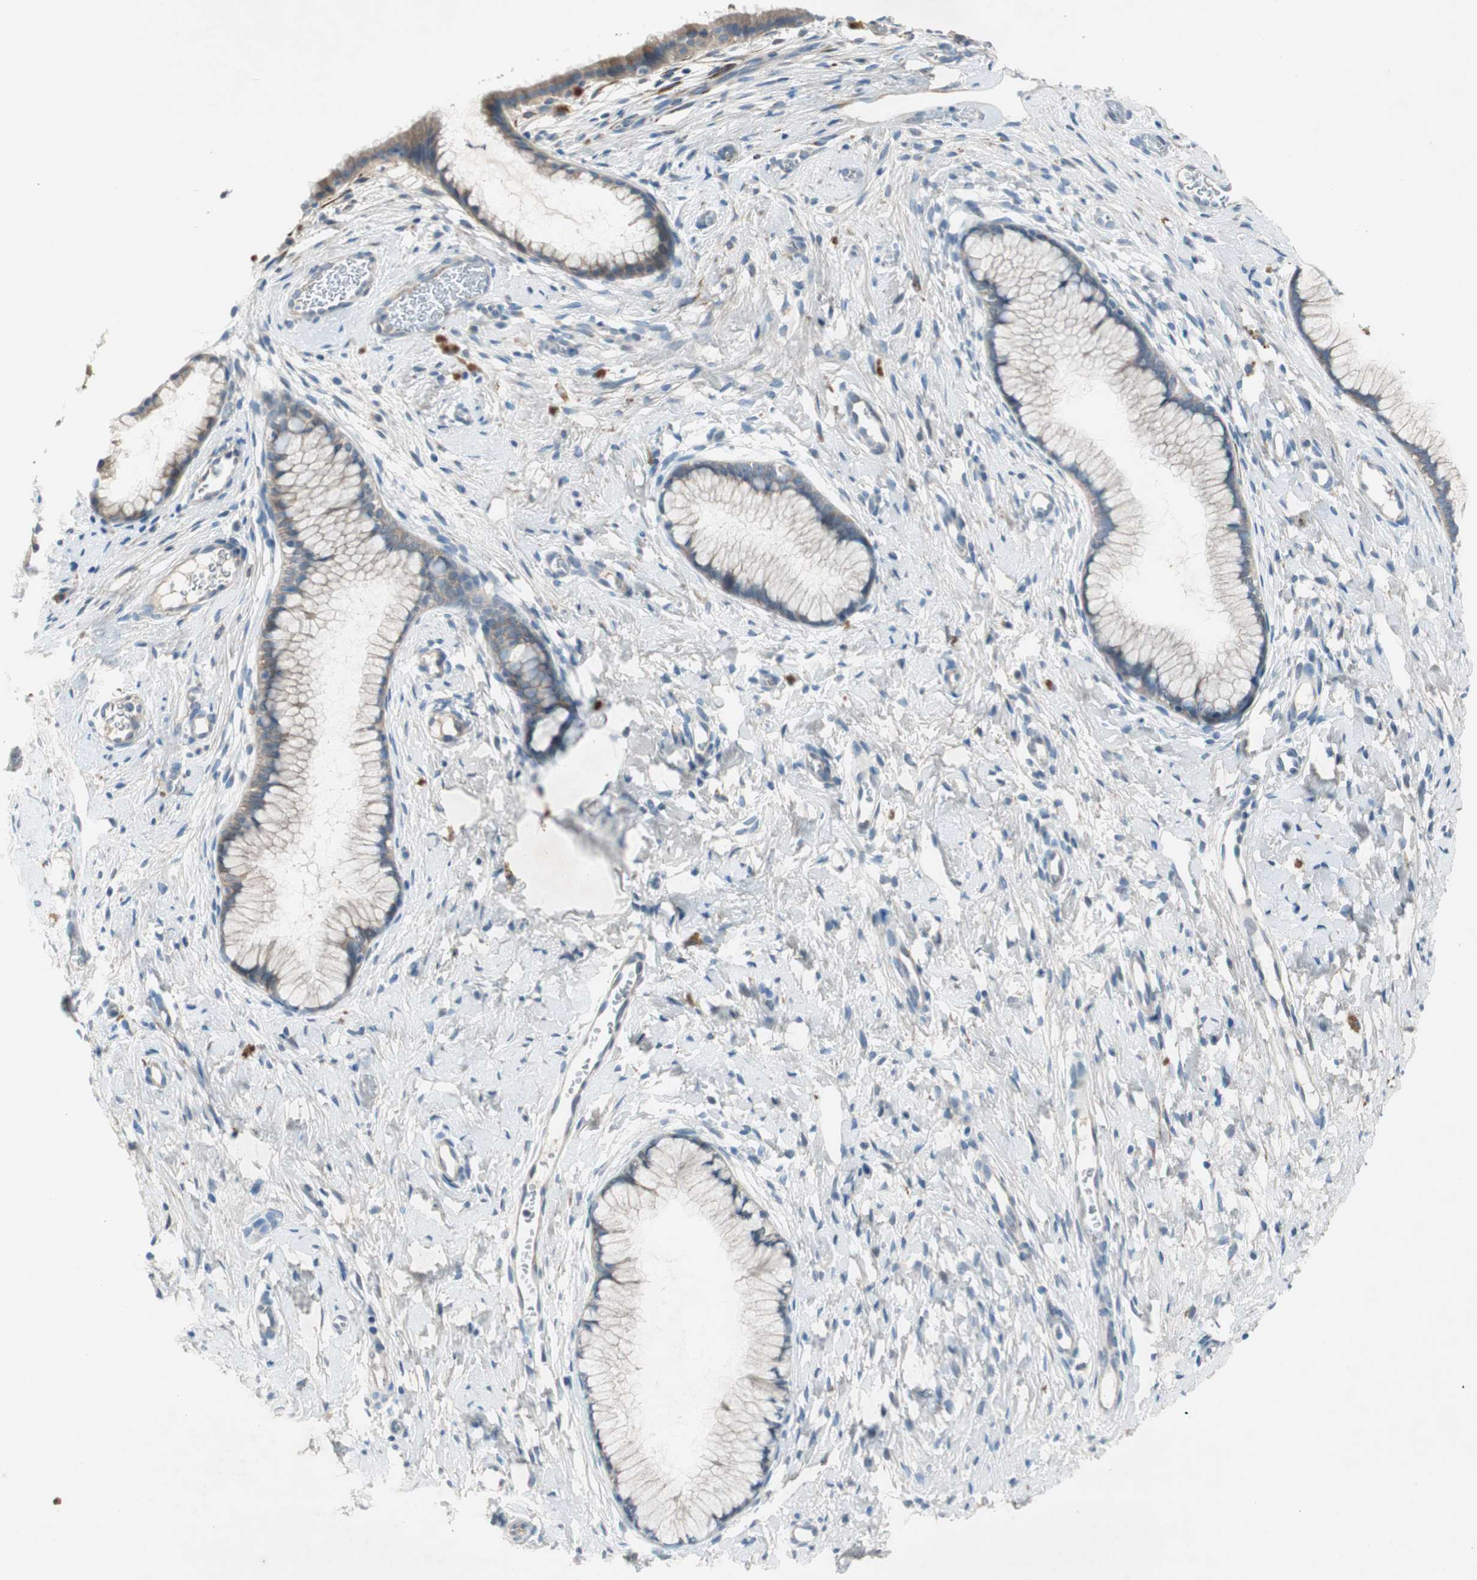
{"staining": {"intensity": "moderate", "quantity": ">75%", "location": "cytoplasmic/membranous"}, "tissue": "cervix", "cell_type": "Glandular cells", "image_type": "normal", "snomed": [{"axis": "morphology", "description": "Normal tissue, NOS"}, {"axis": "topography", "description": "Cervix"}], "caption": "A histopathology image of human cervix stained for a protein exhibits moderate cytoplasmic/membranous brown staining in glandular cells. The protein of interest is shown in brown color, while the nuclei are stained blue.", "gene": "PRRG4", "patient": {"sex": "female", "age": 65}}